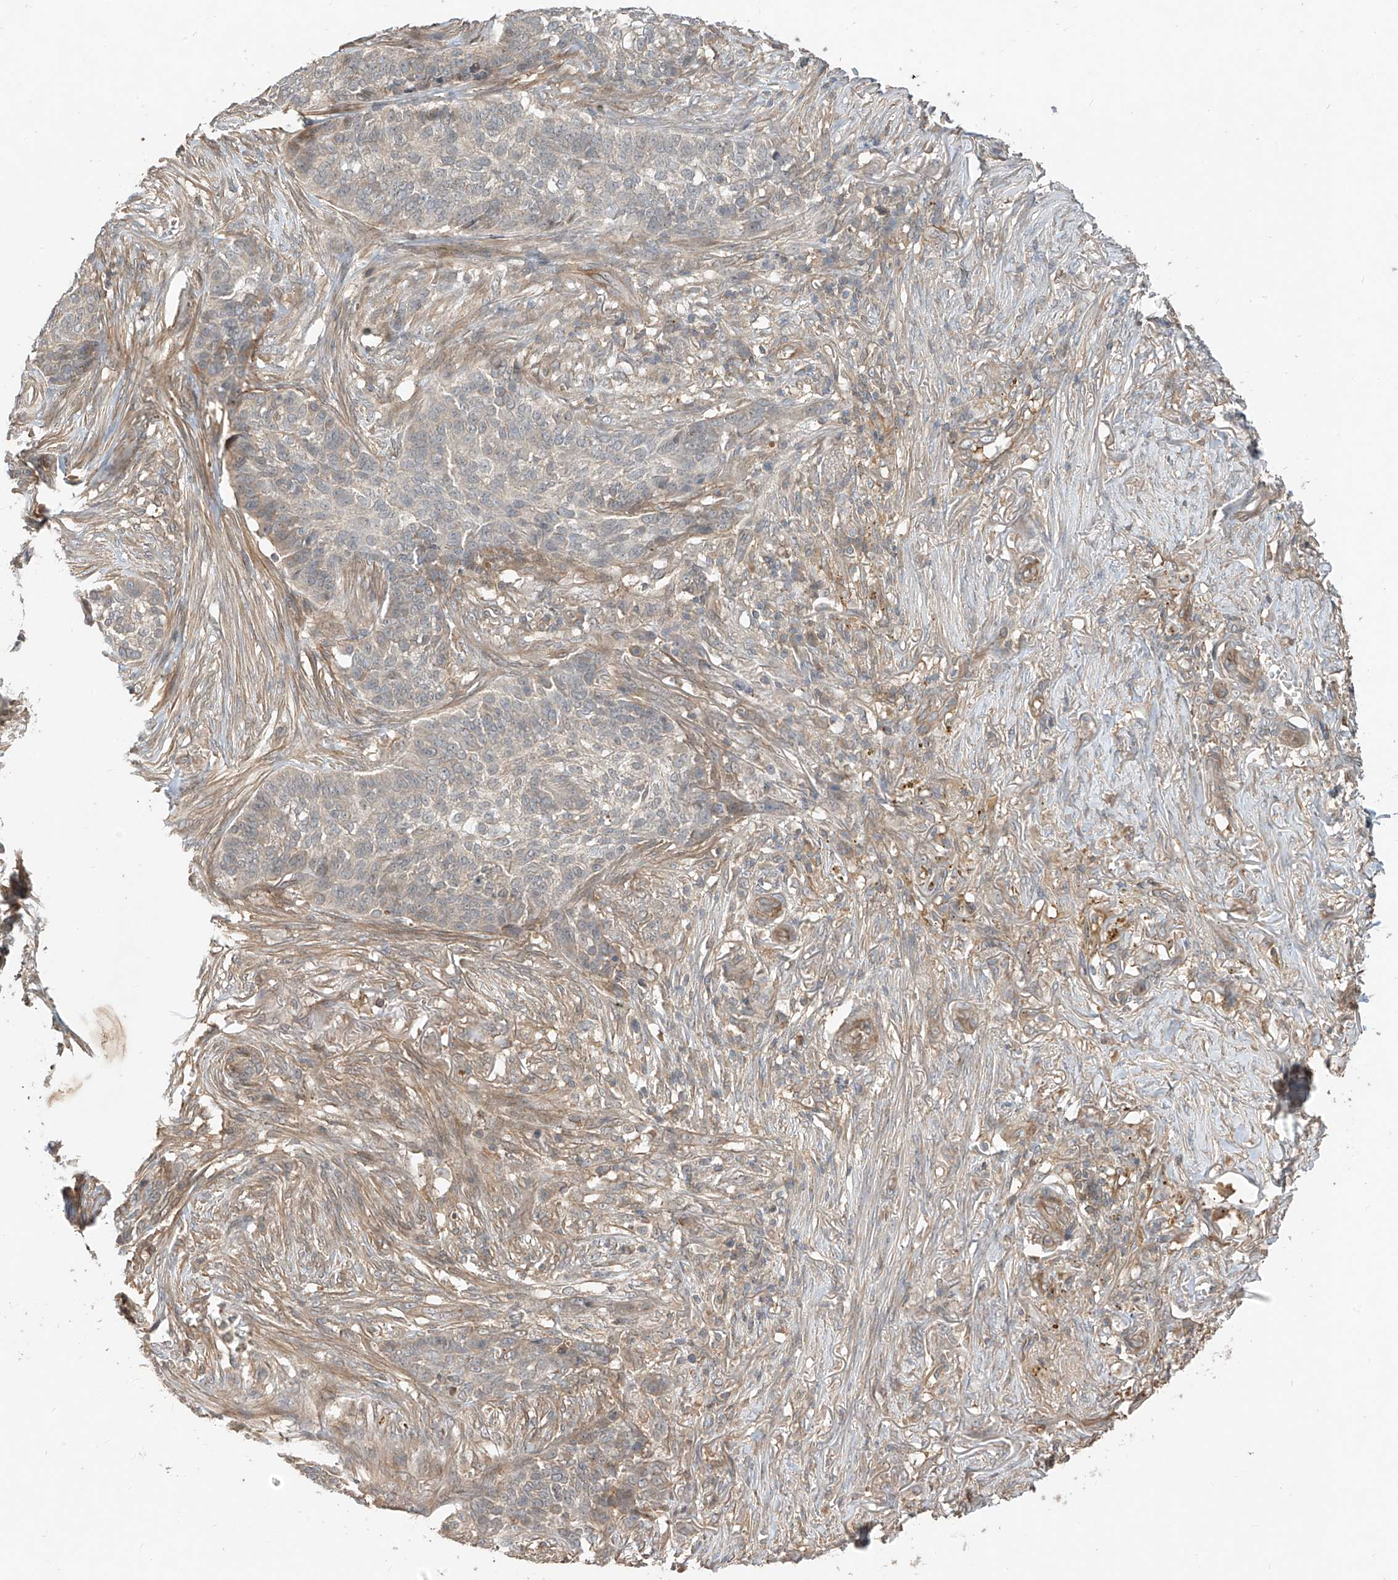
{"staining": {"intensity": "negative", "quantity": "none", "location": "none"}, "tissue": "skin cancer", "cell_type": "Tumor cells", "image_type": "cancer", "snomed": [{"axis": "morphology", "description": "Basal cell carcinoma"}, {"axis": "topography", "description": "Skin"}], "caption": "DAB immunohistochemical staining of human basal cell carcinoma (skin) exhibits no significant expression in tumor cells.", "gene": "CACNA2D4", "patient": {"sex": "male", "age": 85}}